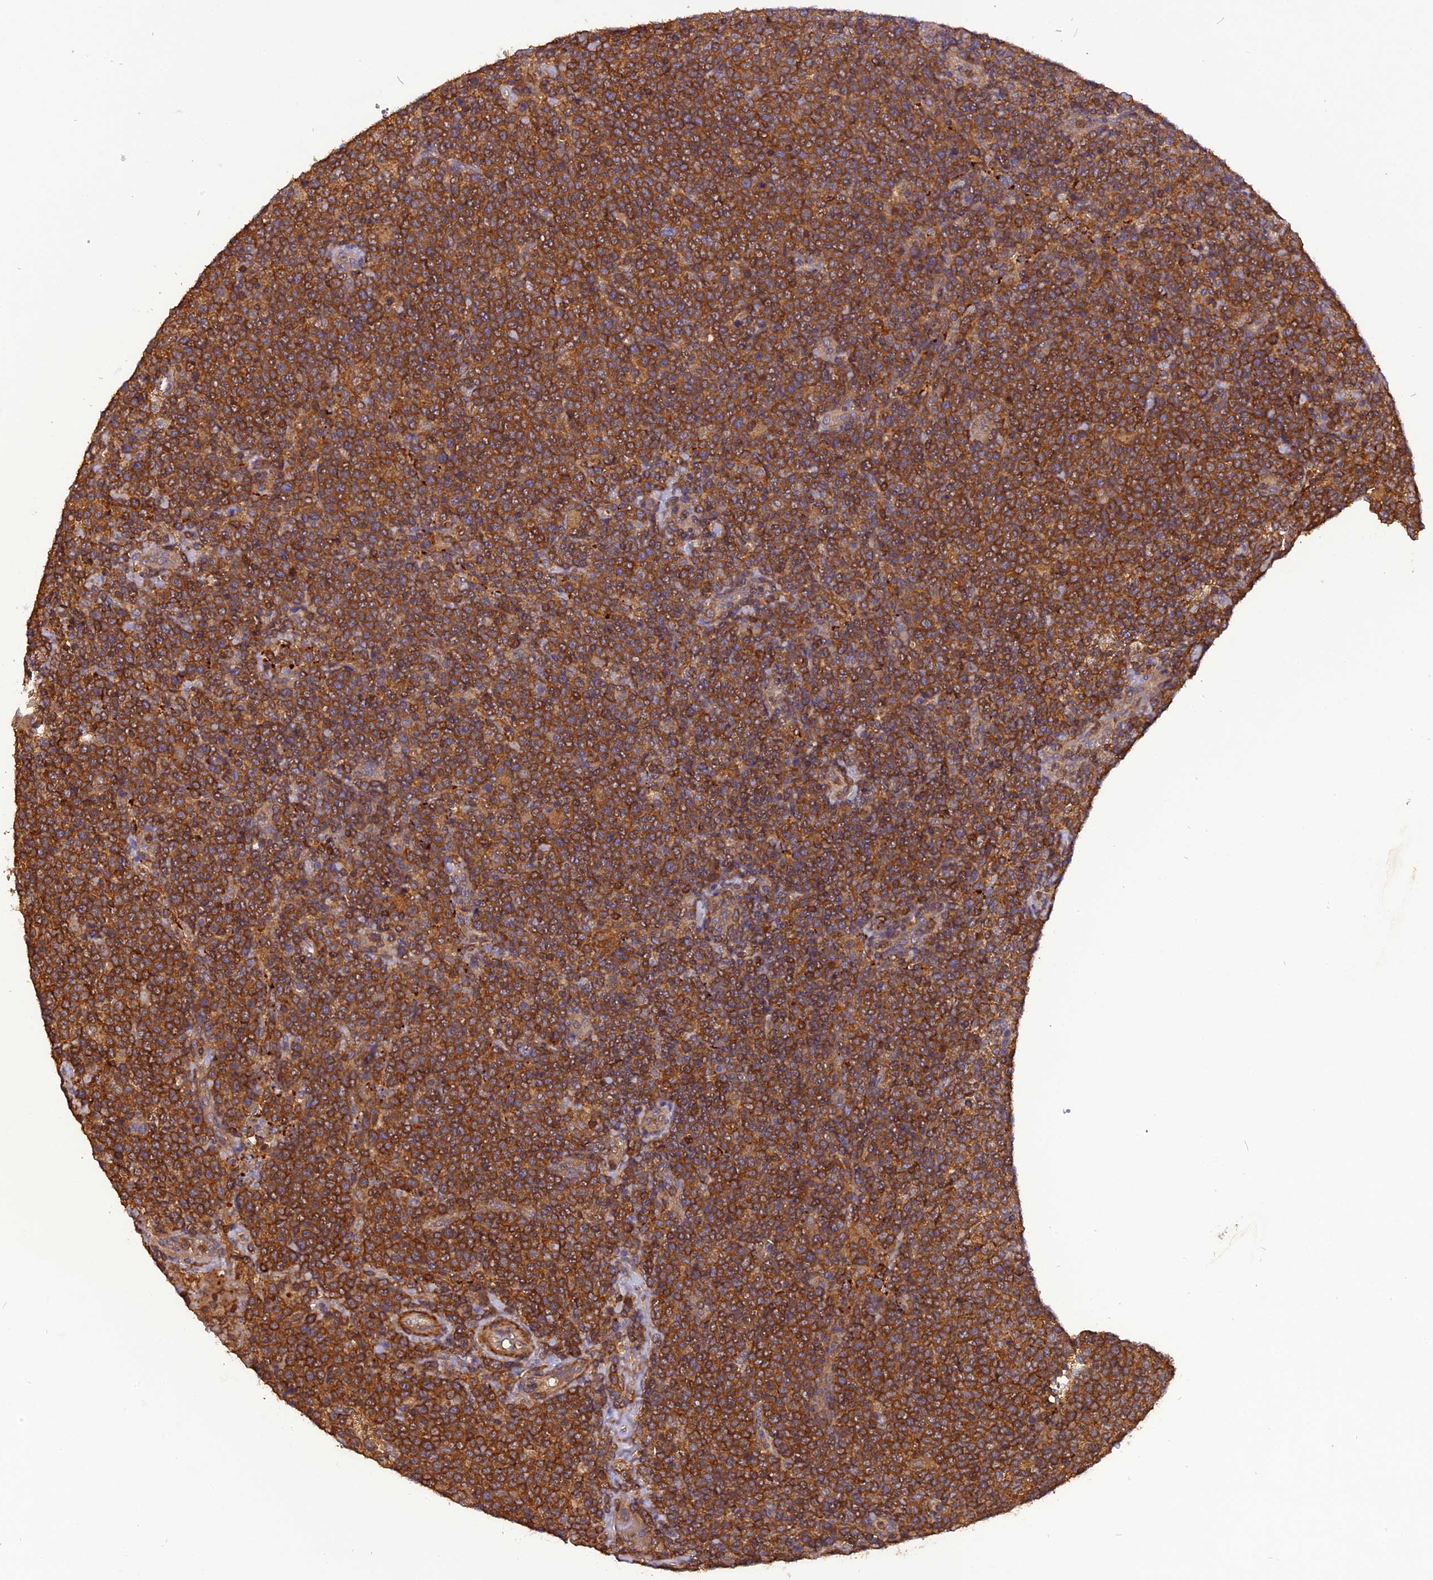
{"staining": {"intensity": "strong", "quantity": ">75%", "location": "cytoplasmic/membranous"}, "tissue": "lymphoma", "cell_type": "Tumor cells", "image_type": "cancer", "snomed": [{"axis": "morphology", "description": "Malignant lymphoma, non-Hodgkin's type, High grade"}, {"axis": "topography", "description": "Lymph node"}], "caption": "Malignant lymphoma, non-Hodgkin's type (high-grade) stained for a protein demonstrates strong cytoplasmic/membranous positivity in tumor cells. The staining is performed using DAB brown chromogen to label protein expression. The nuclei are counter-stained blue using hematoxylin.", "gene": "STOML1", "patient": {"sex": "male", "age": 61}}